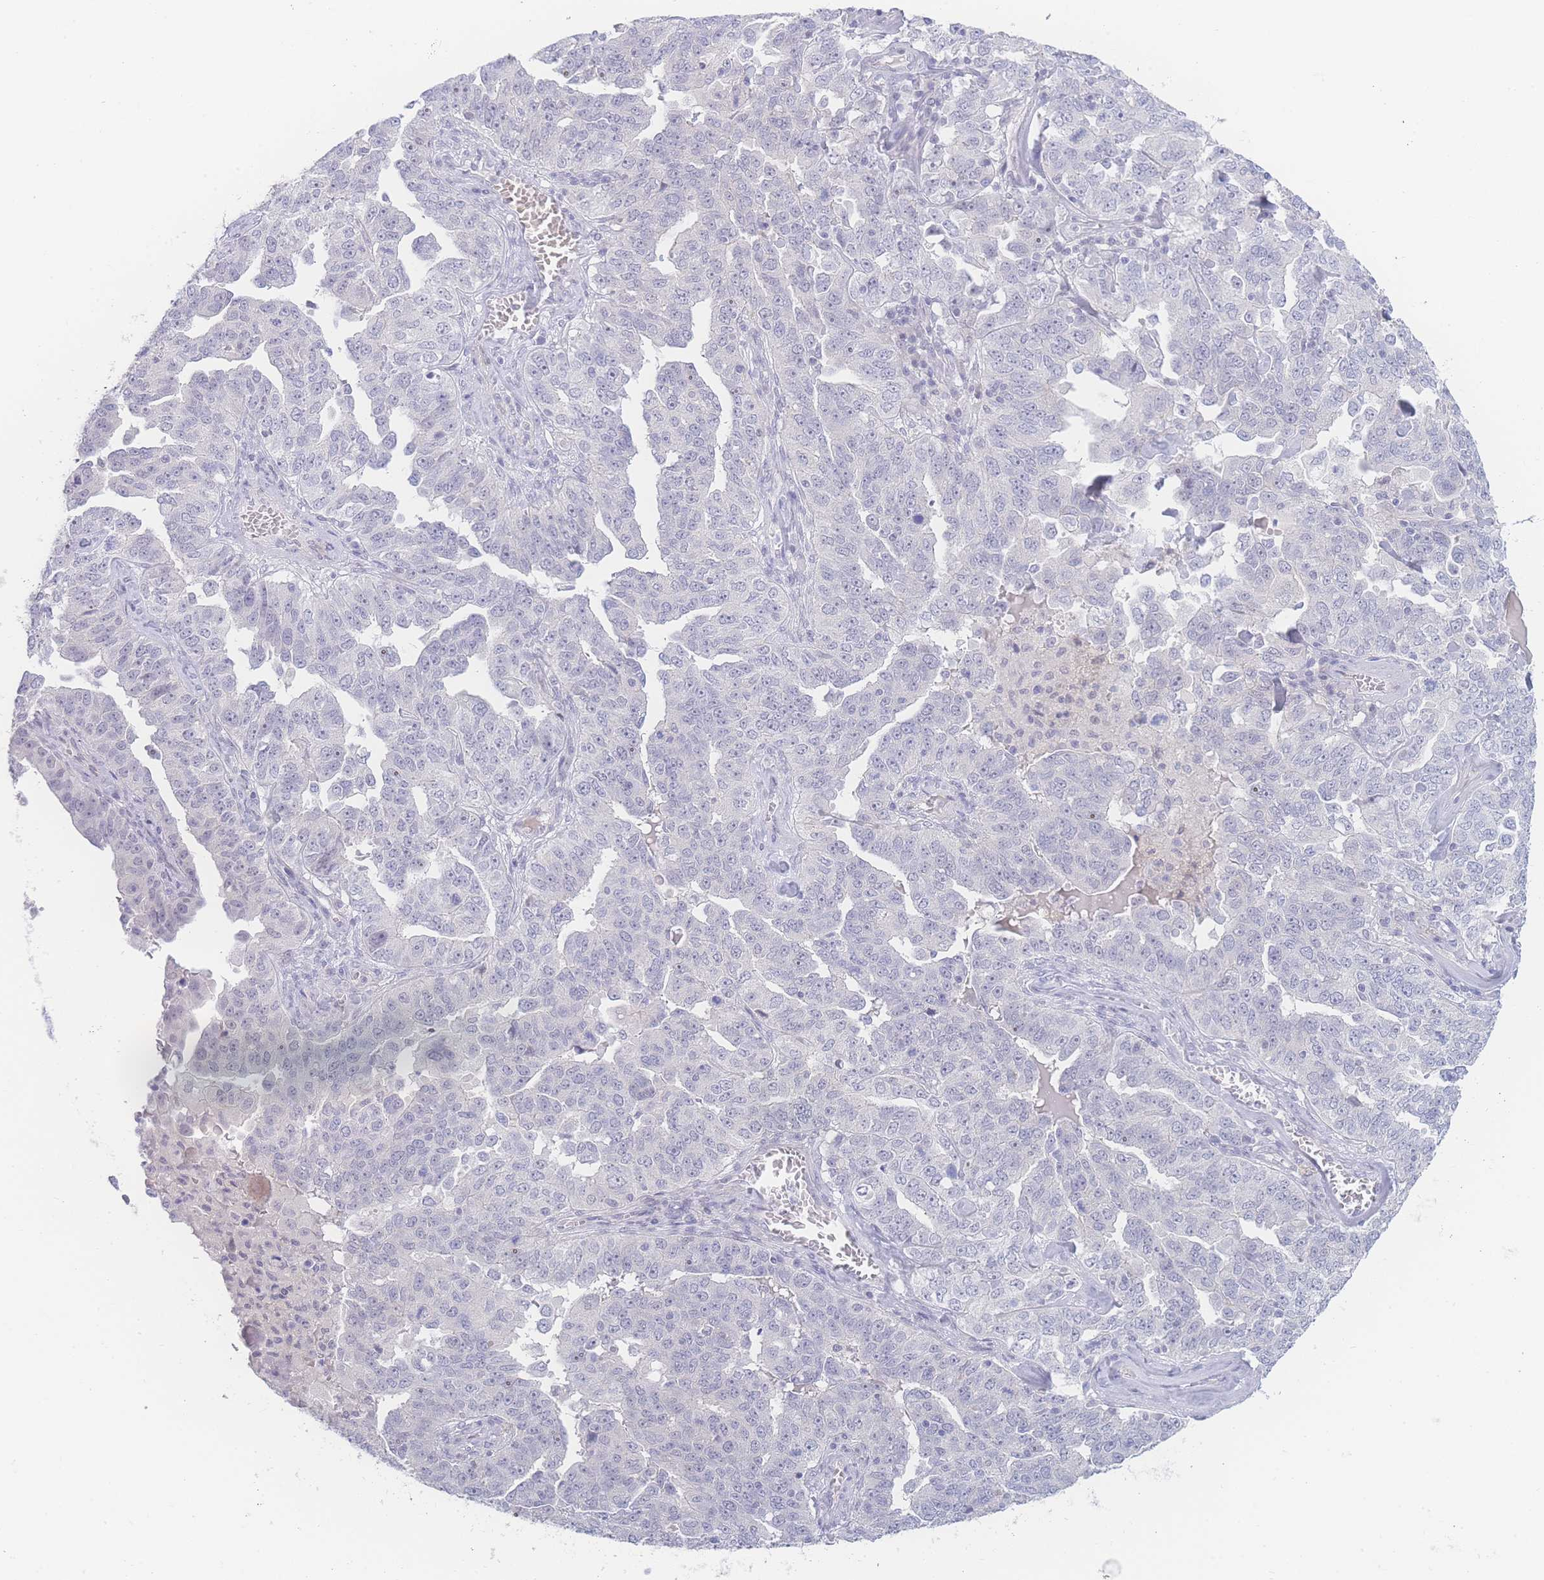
{"staining": {"intensity": "negative", "quantity": "none", "location": "none"}, "tissue": "ovarian cancer", "cell_type": "Tumor cells", "image_type": "cancer", "snomed": [{"axis": "morphology", "description": "Carcinoma, endometroid"}, {"axis": "topography", "description": "Ovary"}], "caption": "Tumor cells show no significant protein expression in endometroid carcinoma (ovarian).", "gene": "PRSS22", "patient": {"sex": "female", "age": 62}}